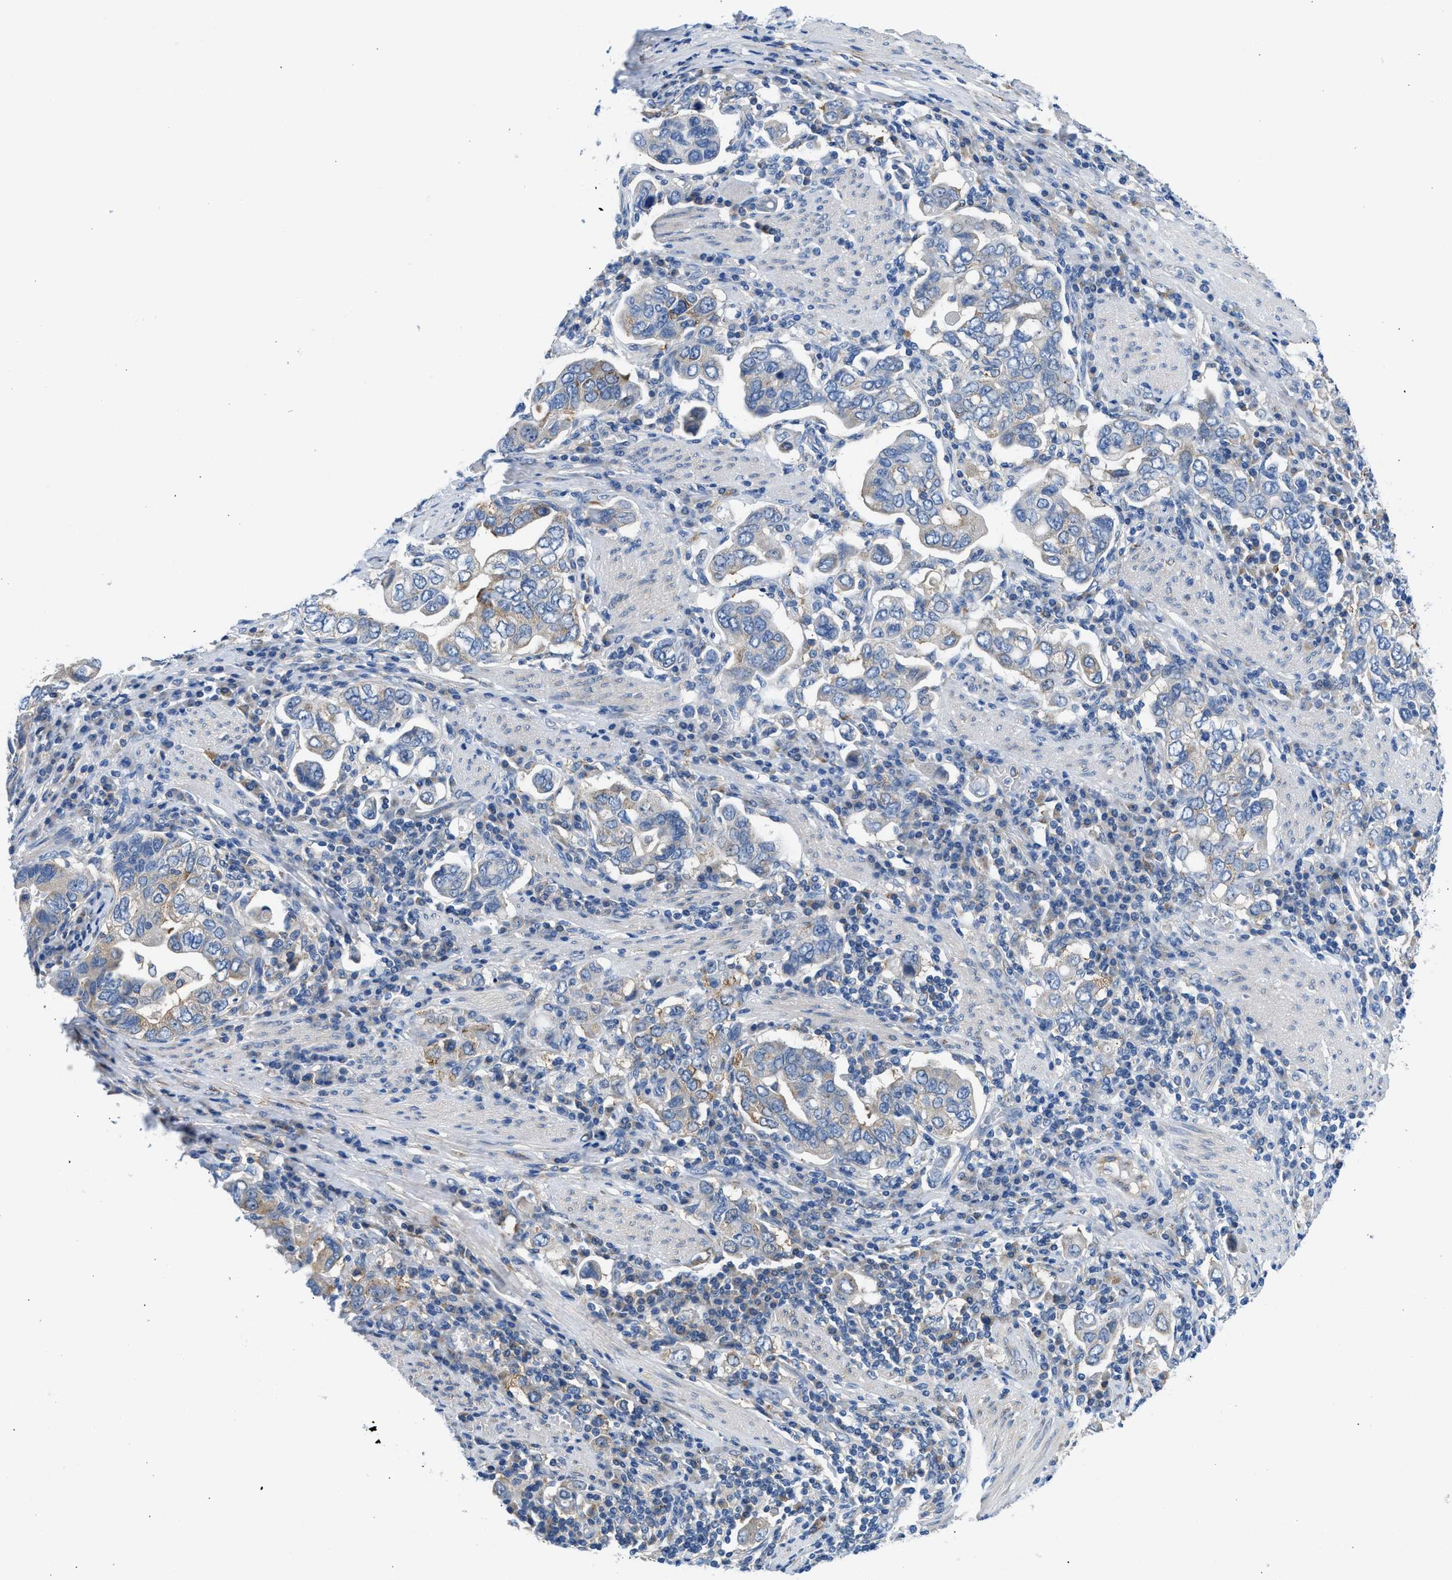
{"staining": {"intensity": "weak", "quantity": "<25%", "location": "cytoplasmic/membranous"}, "tissue": "stomach cancer", "cell_type": "Tumor cells", "image_type": "cancer", "snomed": [{"axis": "morphology", "description": "Adenocarcinoma, NOS"}, {"axis": "topography", "description": "Stomach, upper"}], "caption": "Immunohistochemistry (IHC) micrograph of neoplastic tissue: stomach adenocarcinoma stained with DAB (3,3'-diaminobenzidine) reveals no significant protein expression in tumor cells.", "gene": "BNC2", "patient": {"sex": "male", "age": 62}}